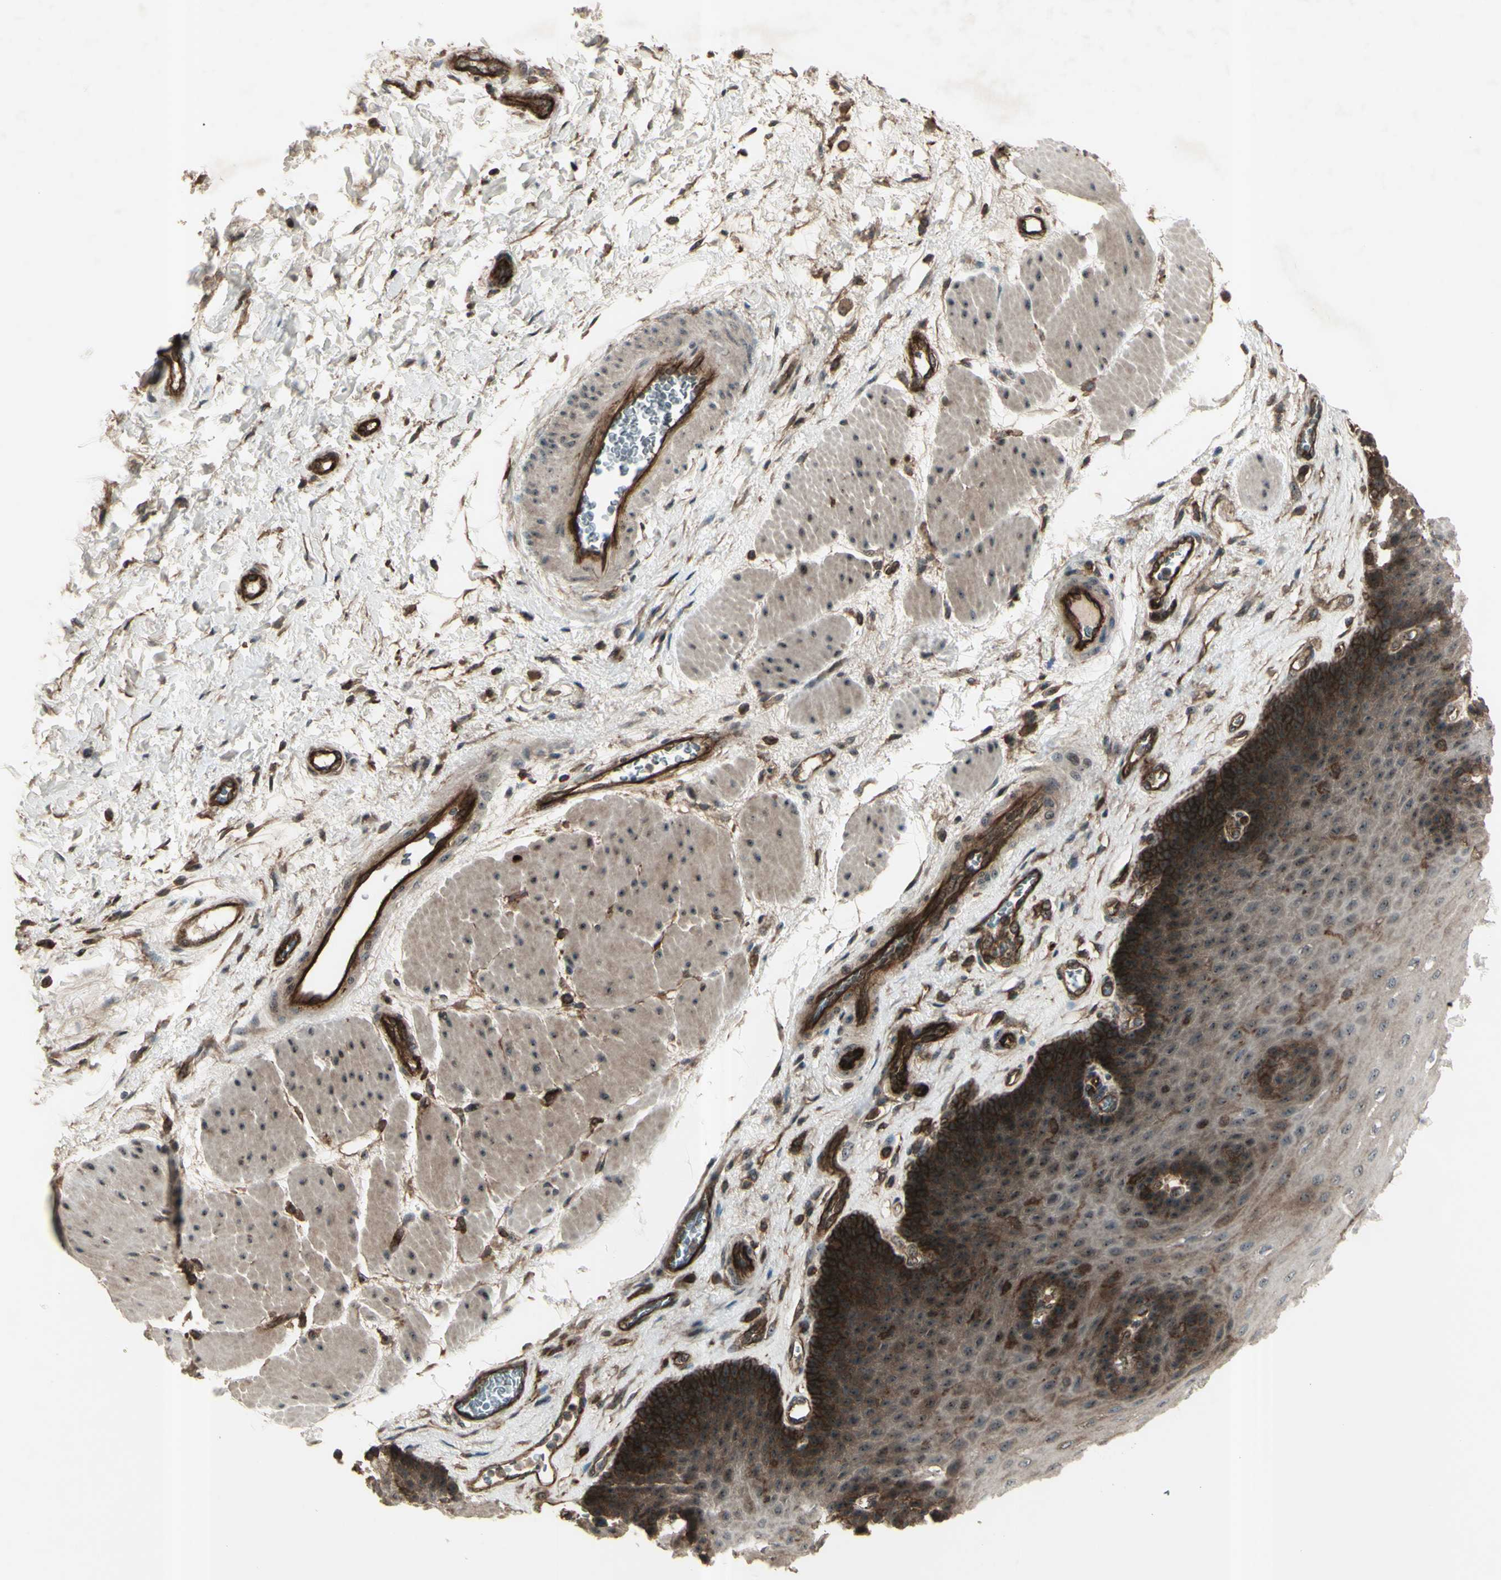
{"staining": {"intensity": "strong", "quantity": "25%-75%", "location": "cytoplasmic/membranous,nuclear"}, "tissue": "esophagus", "cell_type": "Squamous epithelial cells", "image_type": "normal", "snomed": [{"axis": "morphology", "description": "Normal tissue, NOS"}, {"axis": "topography", "description": "Esophagus"}], "caption": "IHC image of unremarkable esophagus: human esophagus stained using immunohistochemistry displays high levels of strong protein expression localized specifically in the cytoplasmic/membranous,nuclear of squamous epithelial cells, appearing as a cytoplasmic/membranous,nuclear brown color.", "gene": "FXYD5", "patient": {"sex": "female", "age": 72}}